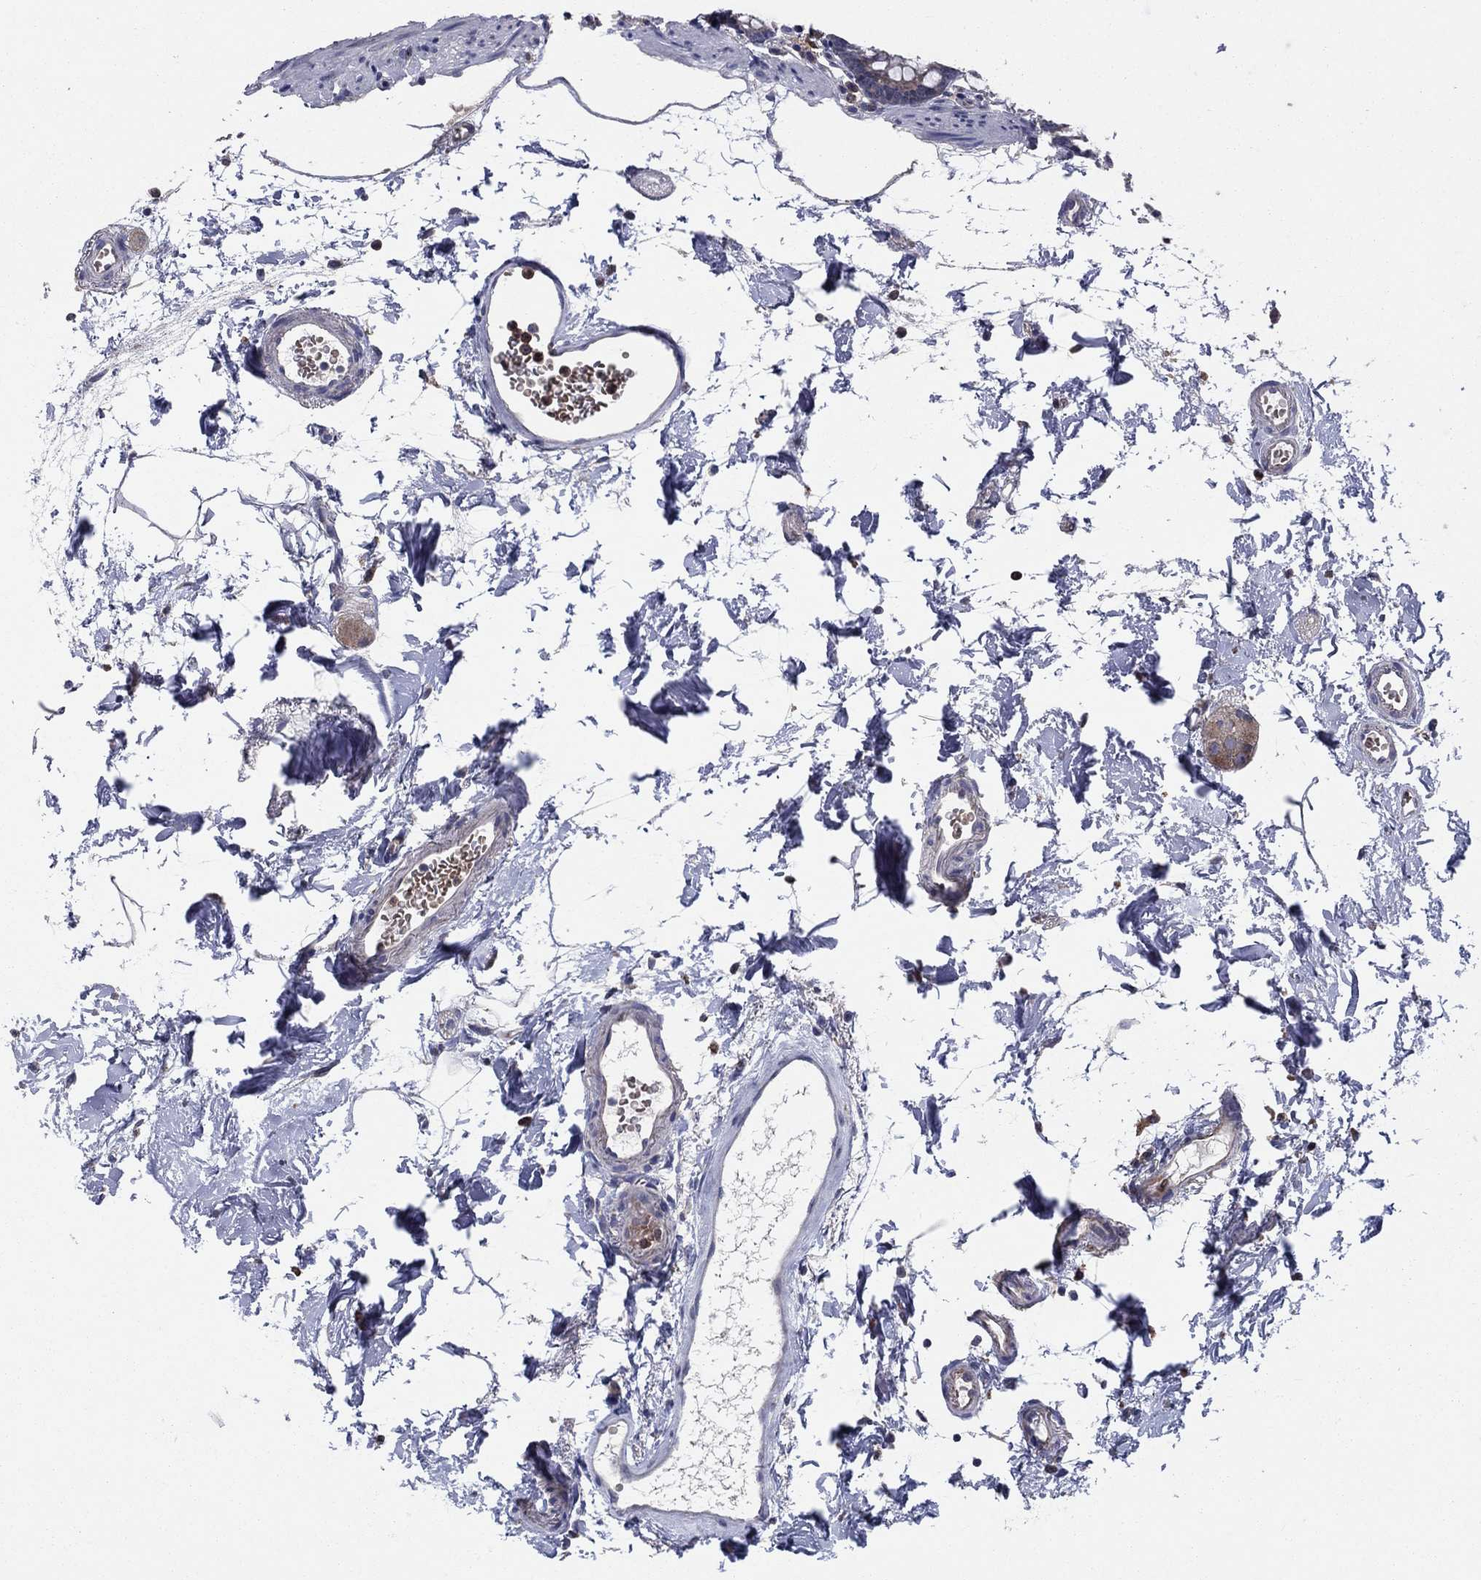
{"staining": {"intensity": "negative", "quantity": "none", "location": "none"}, "tissue": "colon", "cell_type": "Endothelial cells", "image_type": "normal", "snomed": [{"axis": "morphology", "description": "Normal tissue, NOS"}, {"axis": "topography", "description": "Colon"}], "caption": "Colon stained for a protein using IHC shows no positivity endothelial cells.", "gene": "MEA1", "patient": {"sex": "female", "age": 84}}